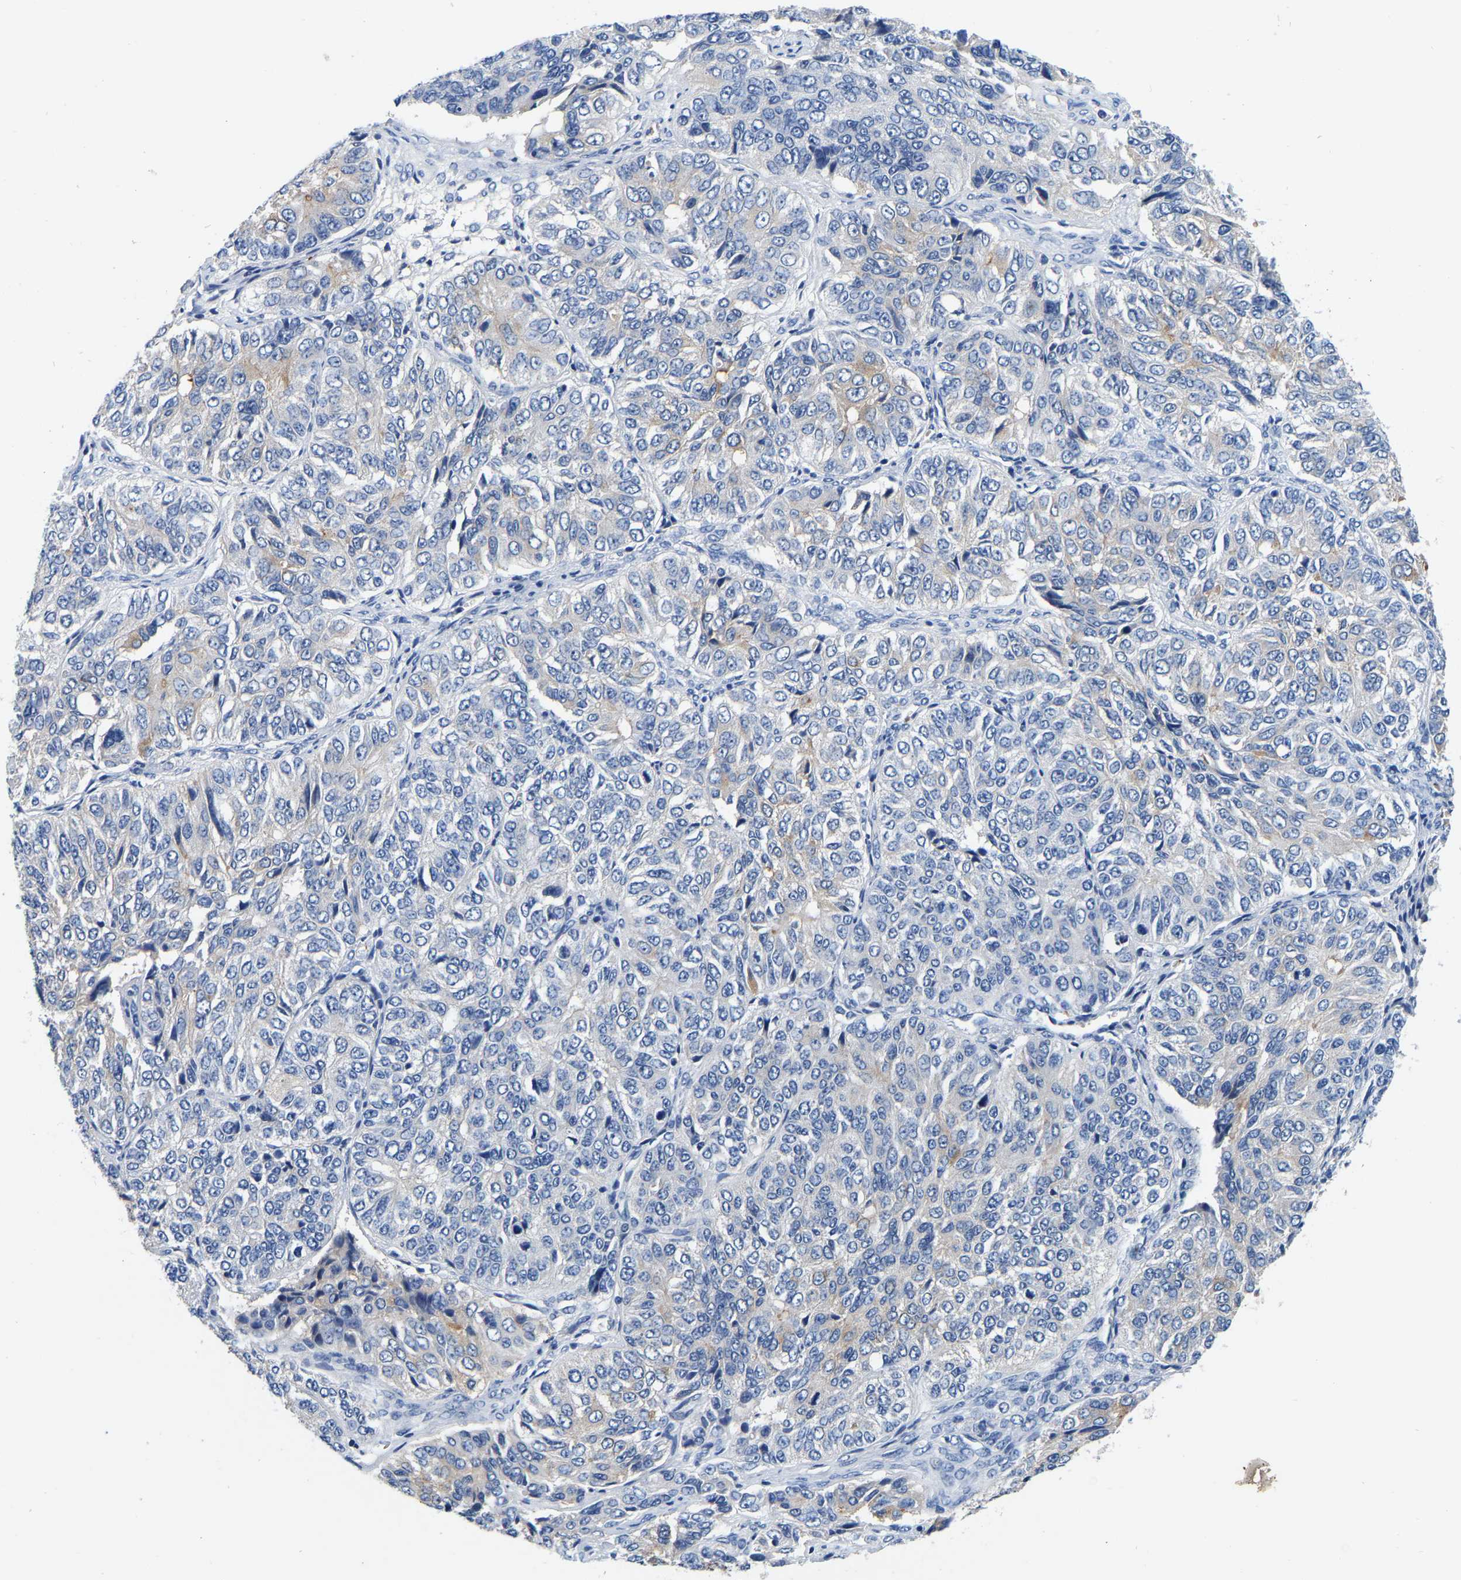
{"staining": {"intensity": "weak", "quantity": "<25%", "location": "cytoplasmic/membranous"}, "tissue": "ovarian cancer", "cell_type": "Tumor cells", "image_type": "cancer", "snomed": [{"axis": "morphology", "description": "Carcinoma, endometroid"}, {"axis": "topography", "description": "Ovary"}], "caption": "The image exhibits no staining of tumor cells in endometroid carcinoma (ovarian). (DAB immunohistochemistry (IHC), high magnification).", "gene": "RAB27B", "patient": {"sex": "female", "age": 51}}